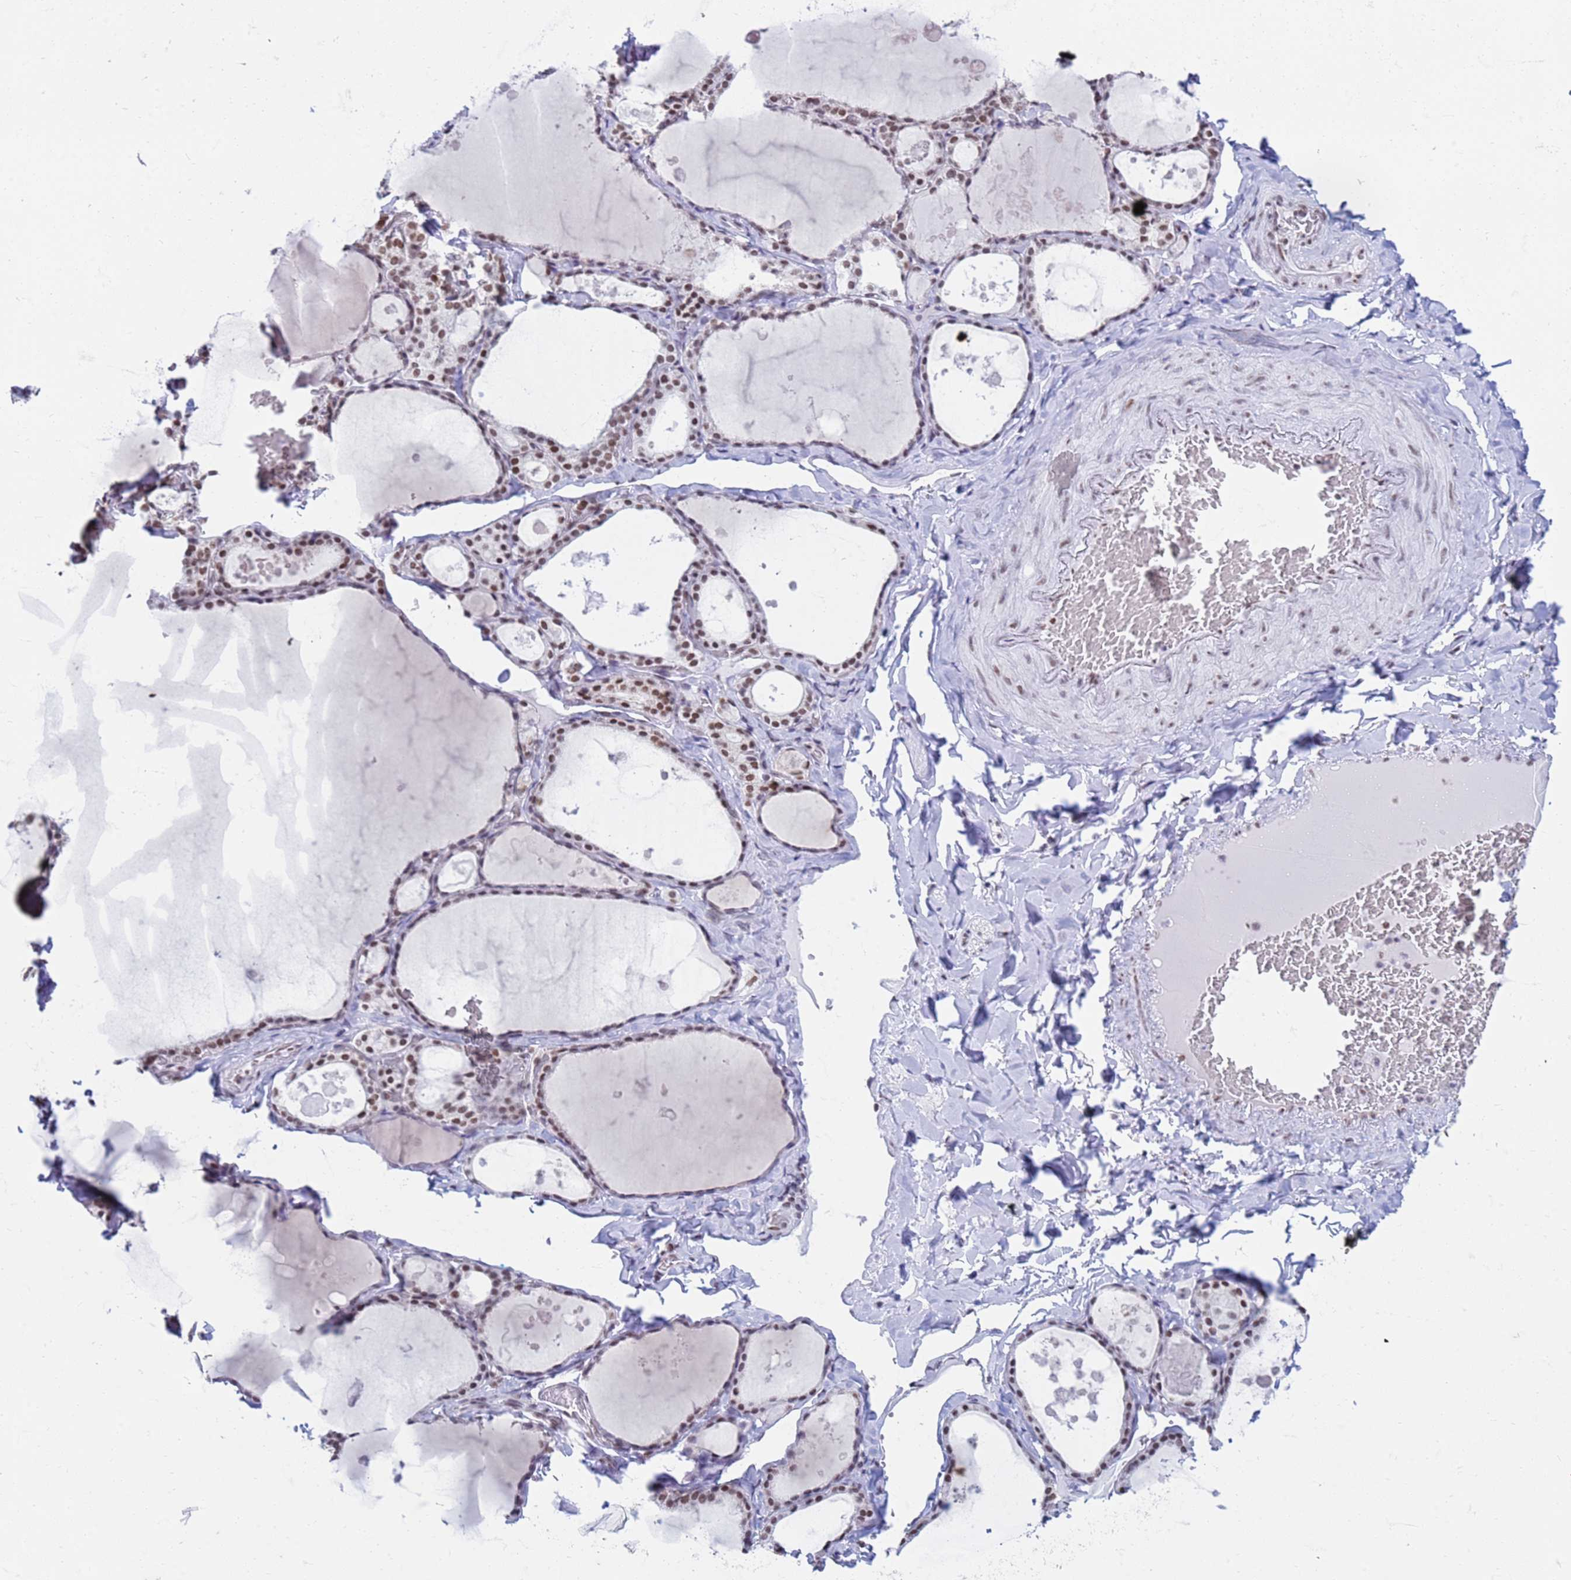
{"staining": {"intensity": "moderate", "quantity": ">75%", "location": "nuclear"}, "tissue": "thyroid gland", "cell_type": "Glandular cells", "image_type": "normal", "snomed": [{"axis": "morphology", "description": "Normal tissue, NOS"}, {"axis": "topography", "description": "Thyroid gland"}], "caption": "Immunohistochemical staining of benign human thyroid gland demonstrates >75% levels of moderate nuclear protein staining in approximately >75% of glandular cells. The protein of interest is shown in brown color, while the nuclei are stained blue.", "gene": "FAM170B", "patient": {"sex": "male", "age": 56}}